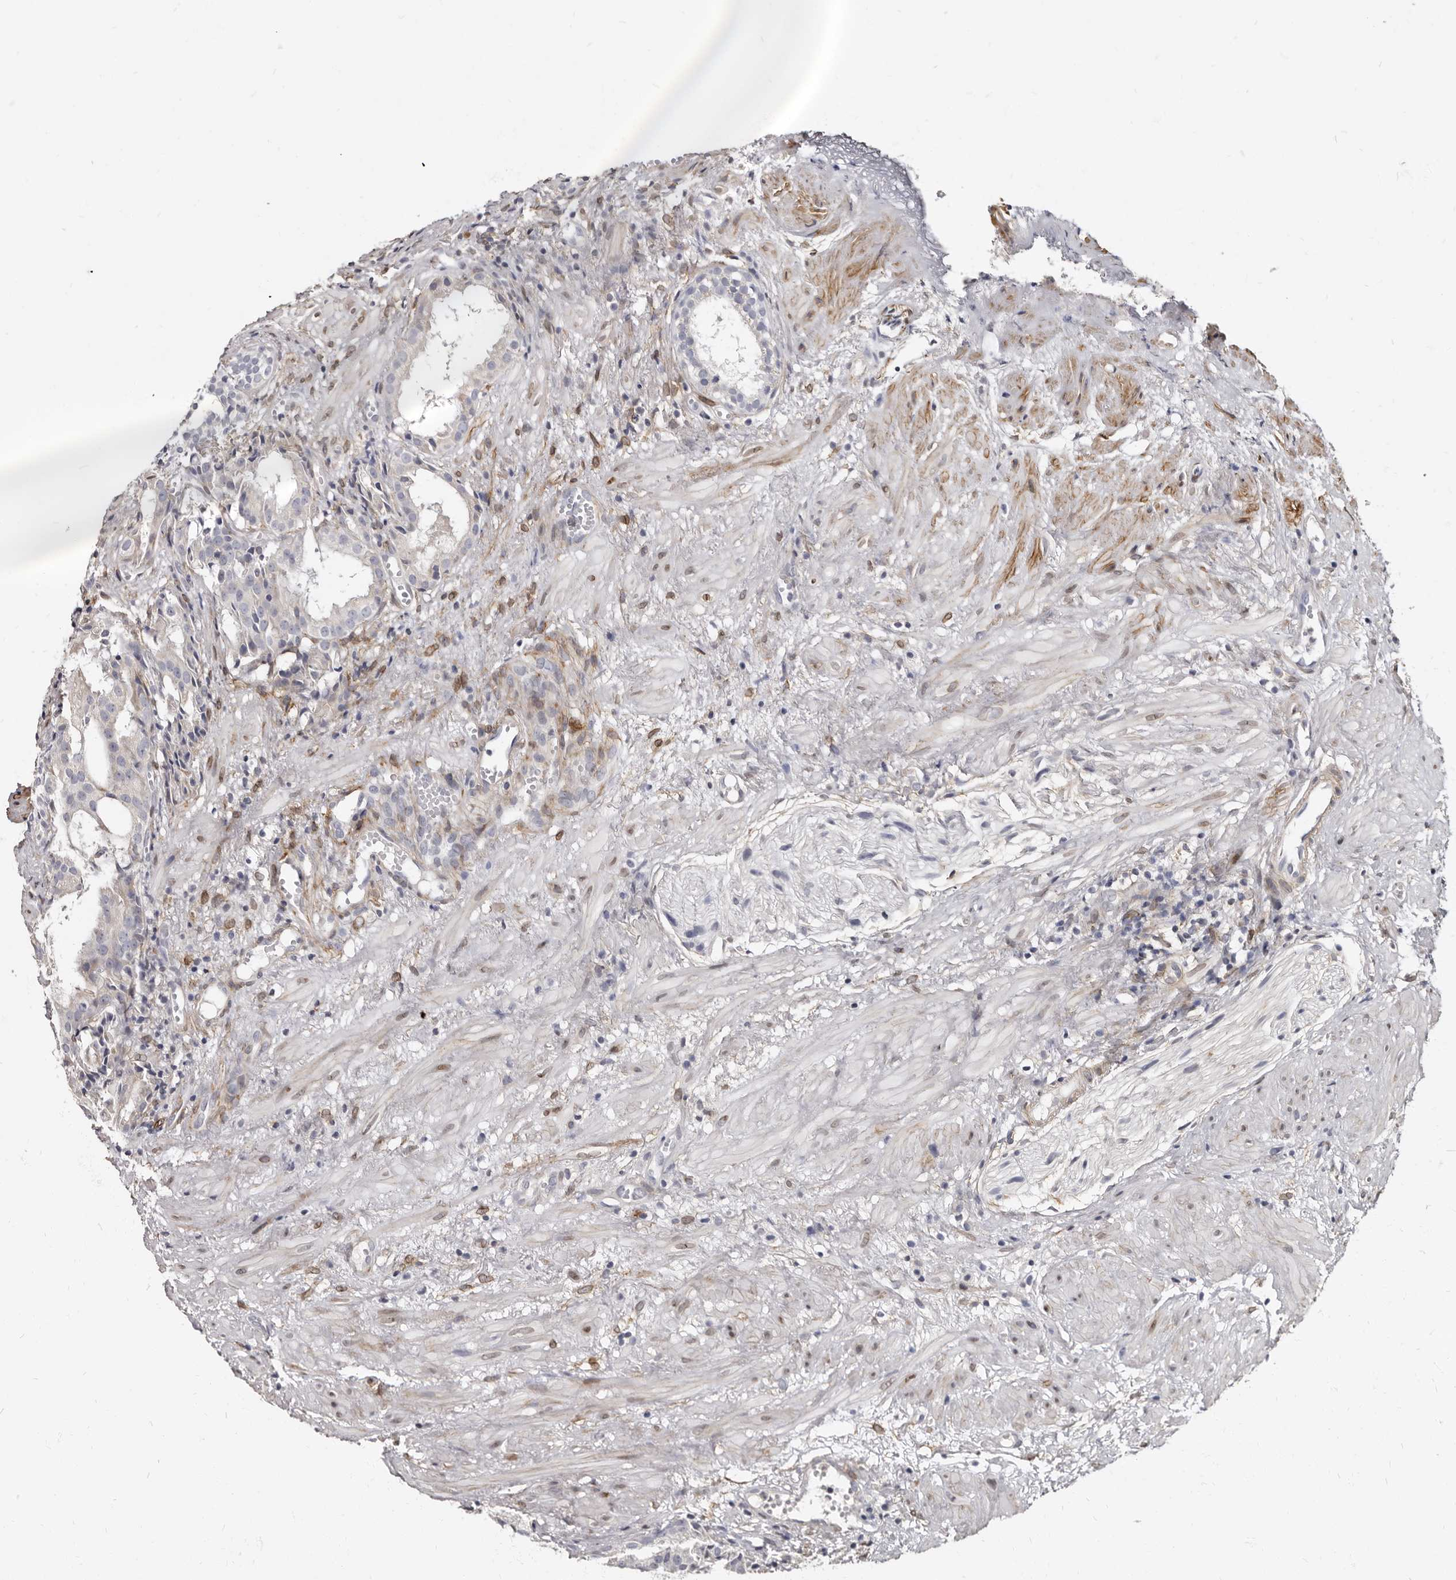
{"staining": {"intensity": "negative", "quantity": "none", "location": "none"}, "tissue": "prostate cancer", "cell_type": "Tumor cells", "image_type": "cancer", "snomed": [{"axis": "morphology", "description": "Adenocarcinoma, Low grade"}, {"axis": "topography", "description": "Prostate"}], "caption": "High magnification brightfield microscopy of prostate cancer stained with DAB (3,3'-diaminobenzidine) (brown) and counterstained with hematoxylin (blue): tumor cells show no significant positivity.", "gene": "MRGPRF", "patient": {"sex": "male", "age": 88}}